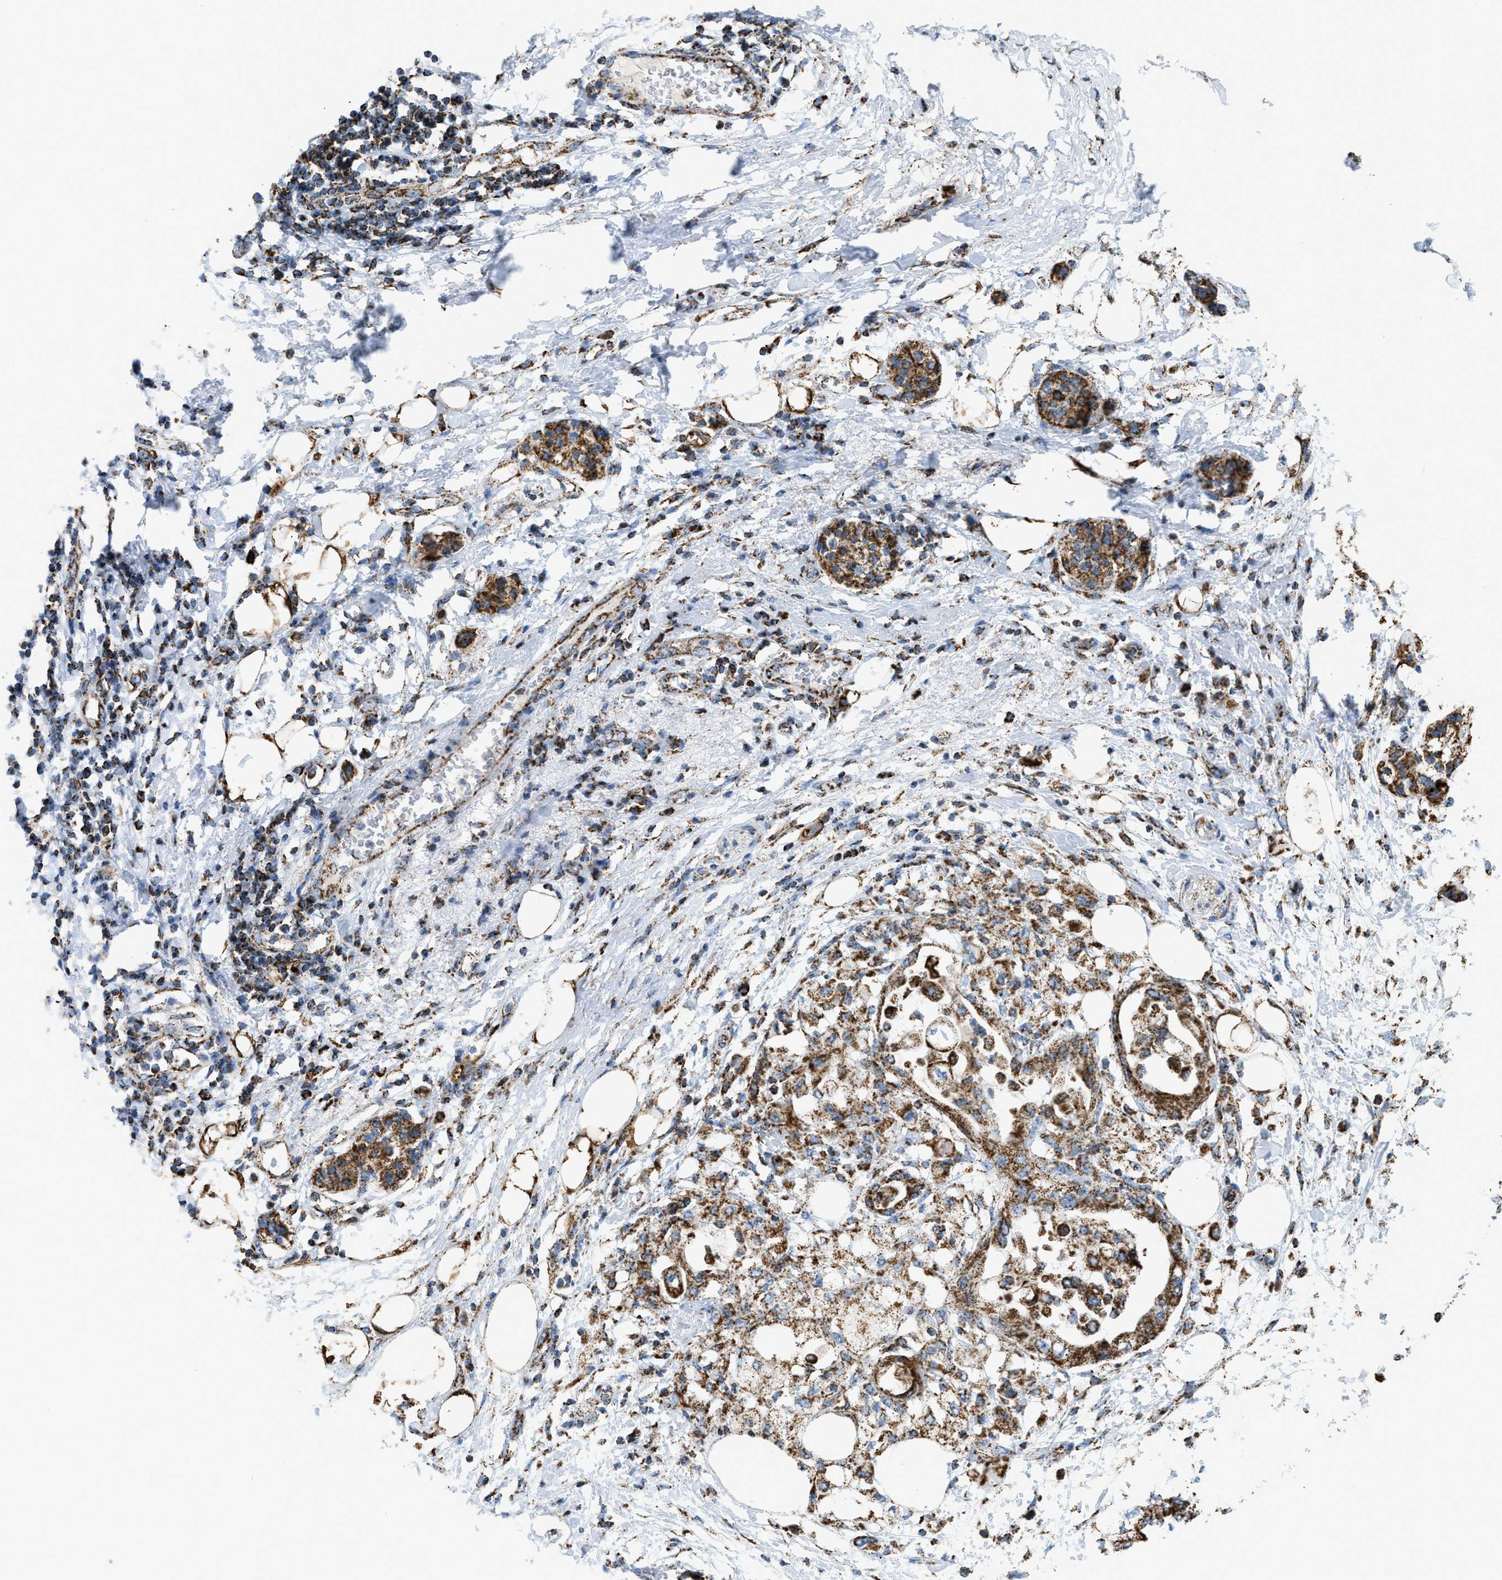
{"staining": {"intensity": "strong", "quantity": ">75%", "location": "cytoplasmic/membranous"}, "tissue": "pancreatic cancer", "cell_type": "Tumor cells", "image_type": "cancer", "snomed": [{"axis": "morphology", "description": "Normal tissue, NOS"}, {"axis": "morphology", "description": "Adenocarcinoma, NOS"}, {"axis": "topography", "description": "Pancreas"}, {"axis": "topography", "description": "Duodenum"}], "caption": "Brown immunohistochemical staining in adenocarcinoma (pancreatic) reveals strong cytoplasmic/membranous expression in approximately >75% of tumor cells.", "gene": "ETFB", "patient": {"sex": "female", "age": 60}}